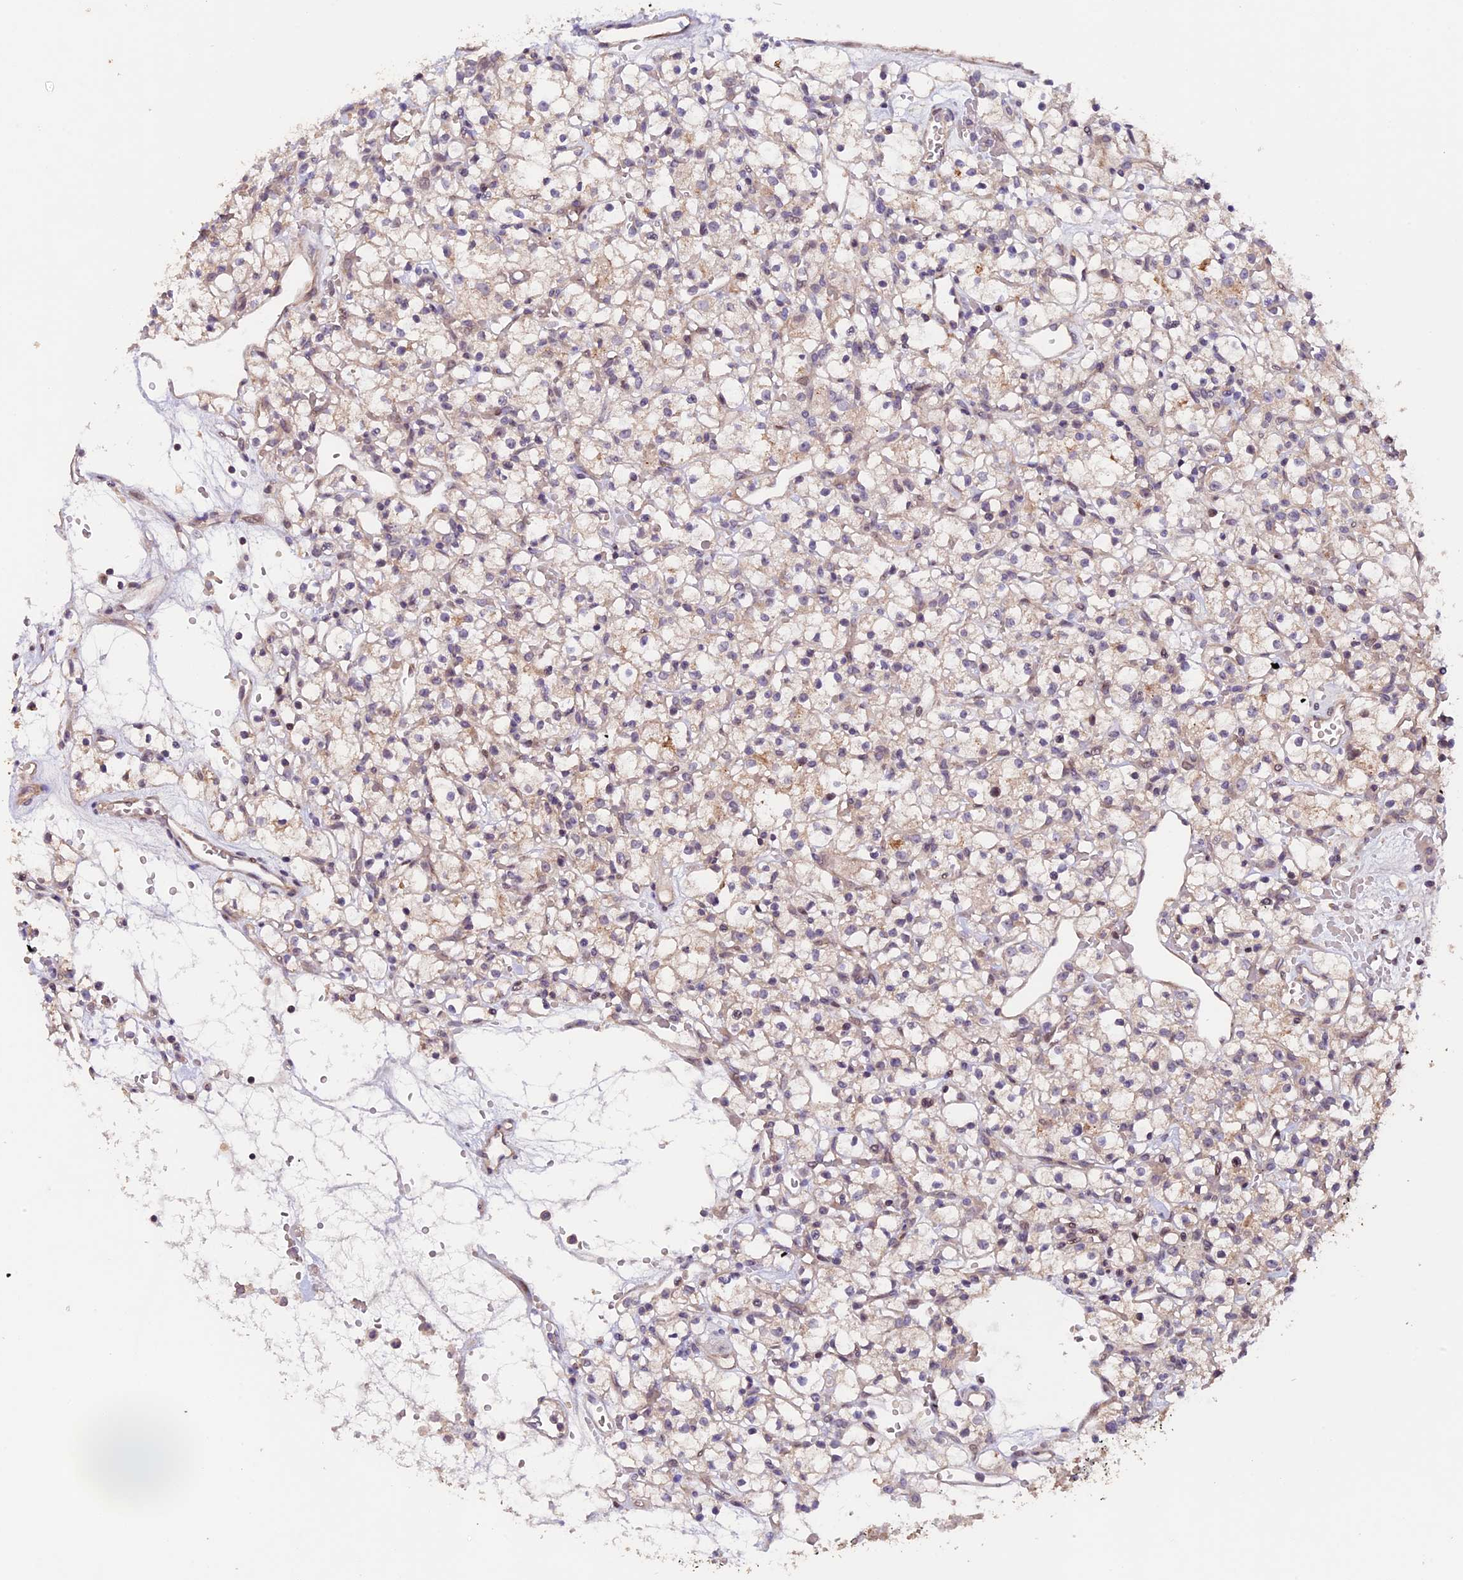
{"staining": {"intensity": "weak", "quantity": ">75%", "location": "cytoplasmic/membranous"}, "tissue": "renal cancer", "cell_type": "Tumor cells", "image_type": "cancer", "snomed": [{"axis": "morphology", "description": "Adenocarcinoma, NOS"}, {"axis": "topography", "description": "Kidney"}], "caption": "This is an image of IHC staining of renal cancer, which shows weak expression in the cytoplasmic/membranous of tumor cells.", "gene": "GNB5", "patient": {"sex": "female", "age": 59}}